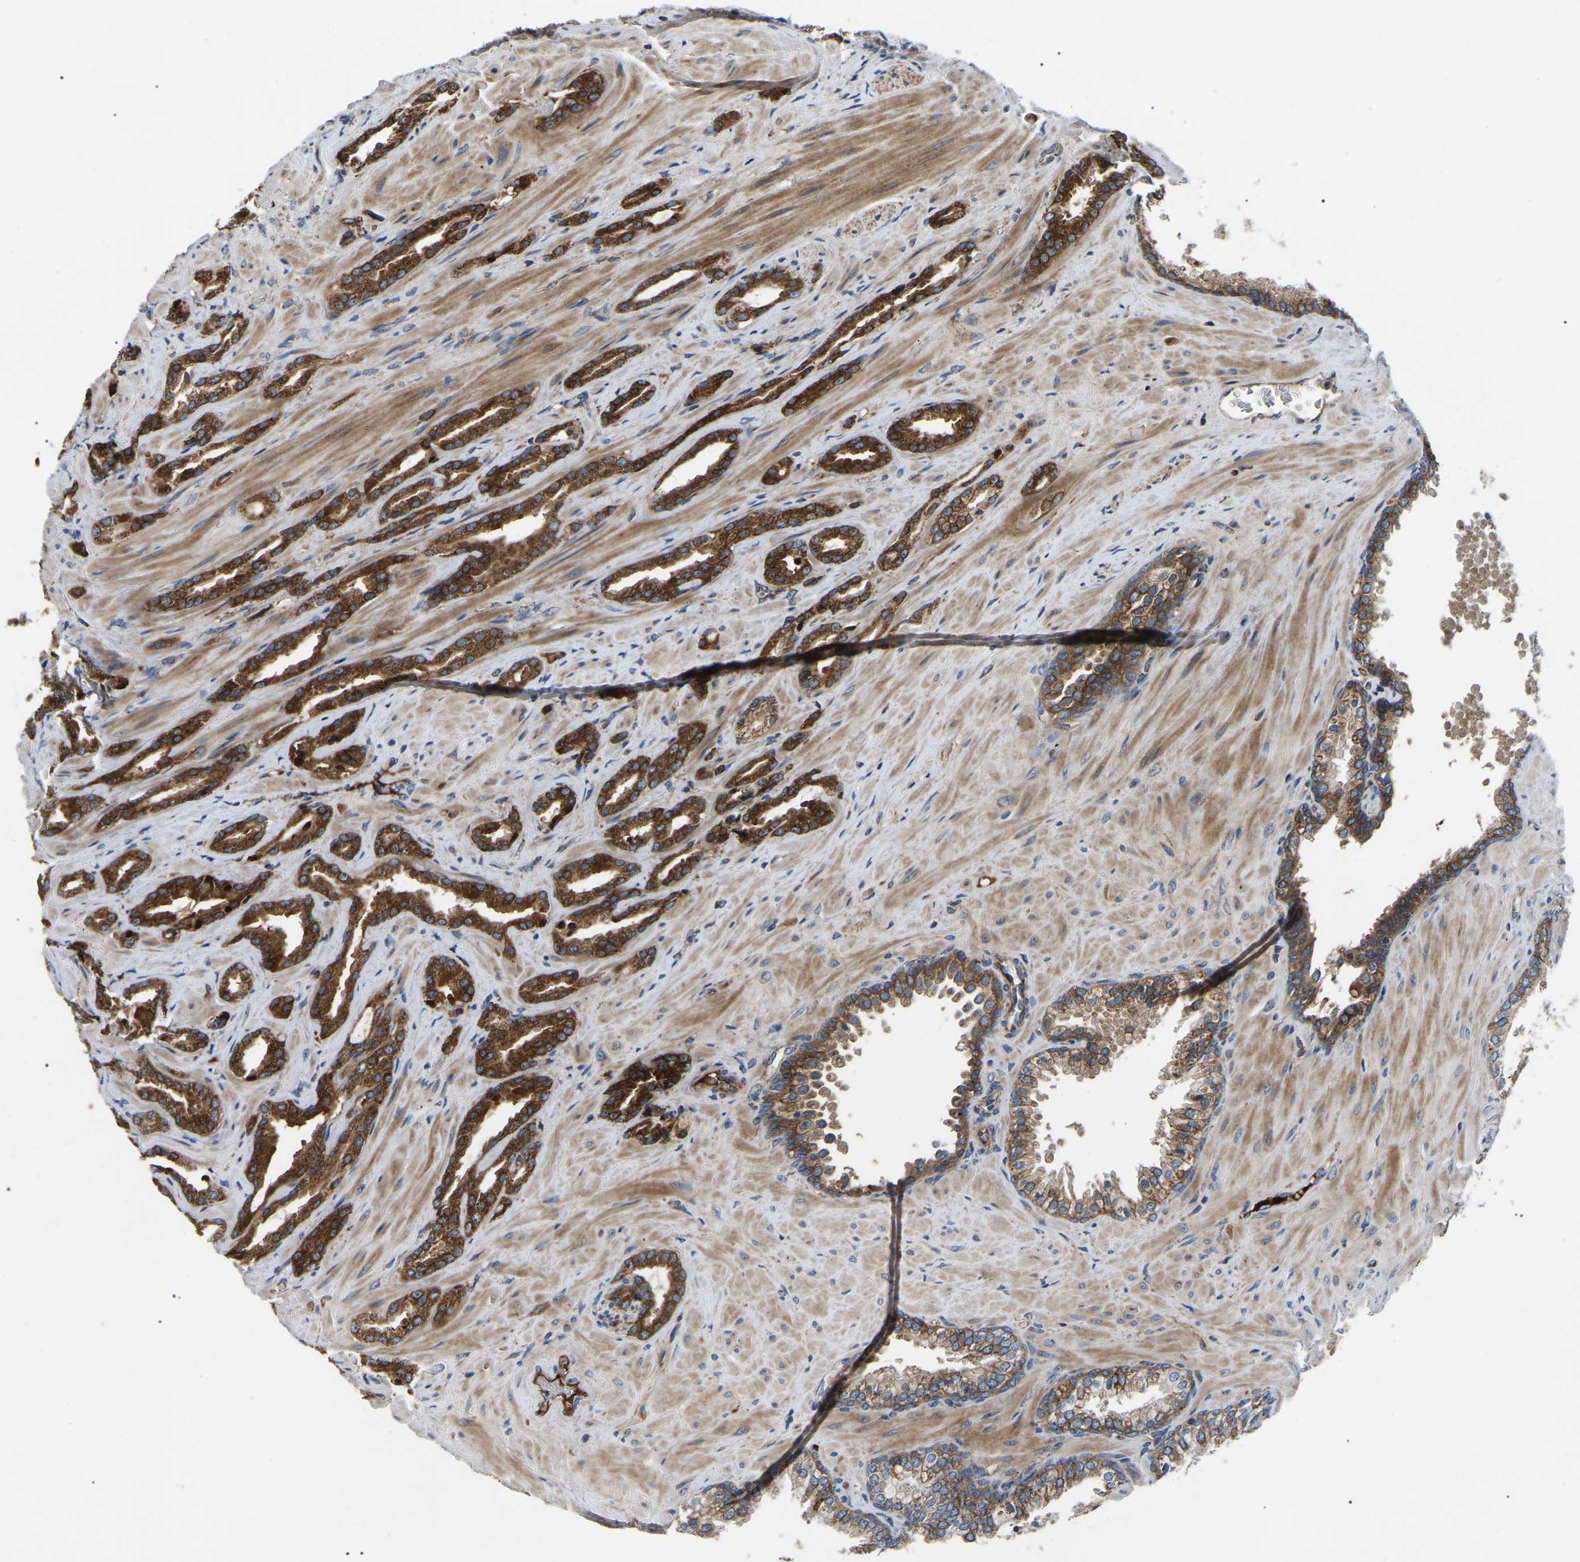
{"staining": {"intensity": "strong", "quantity": ">75%", "location": "cytoplasmic/membranous"}, "tissue": "prostate cancer", "cell_type": "Tumor cells", "image_type": "cancer", "snomed": [{"axis": "morphology", "description": "Adenocarcinoma, High grade"}, {"axis": "topography", "description": "Prostate"}], "caption": "Human prostate high-grade adenocarcinoma stained with a brown dye exhibits strong cytoplasmic/membranous positive expression in about >75% of tumor cells.", "gene": "PPM1E", "patient": {"sex": "male", "age": 64}}